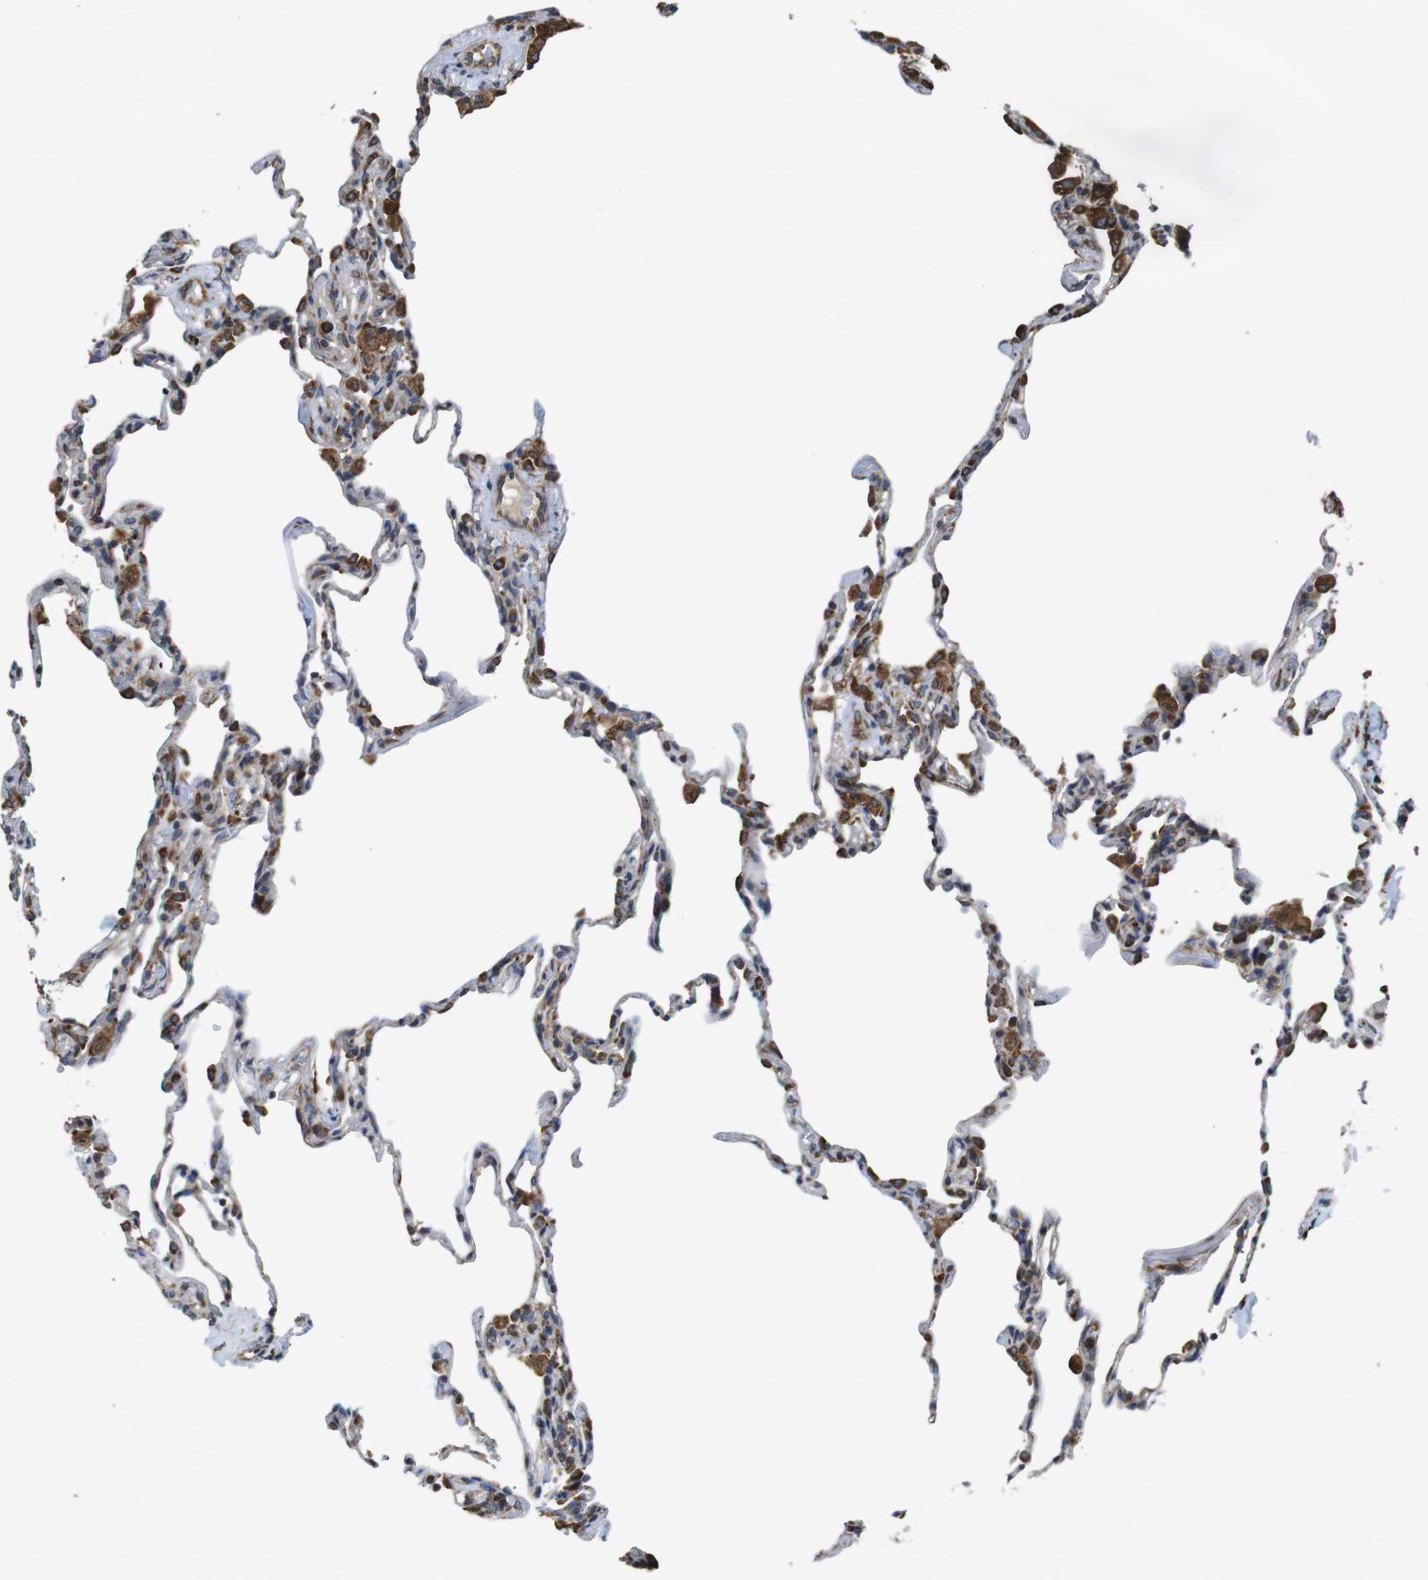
{"staining": {"intensity": "weak", "quantity": "<25%", "location": "cytoplasmic/membranous"}, "tissue": "lung", "cell_type": "Alveolar cells", "image_type": "normal", "snomed": [{"axis": "morphology", "description": "Normal tissue, NOS"}, {"axis": "topography", "description": "Lung"}], "caption": "The immunohistochemistry image has no significant expression in alveolar cells of lung. The staining was performed using DAB (3,3'-diaminobenzidine) to visualize the protein expression in brown, while the nuclei were stained in blue with hematoxylin (Magnification: 20x).", "gene": "UGGT1", "patient": {"sex": "male", "age": 59}}